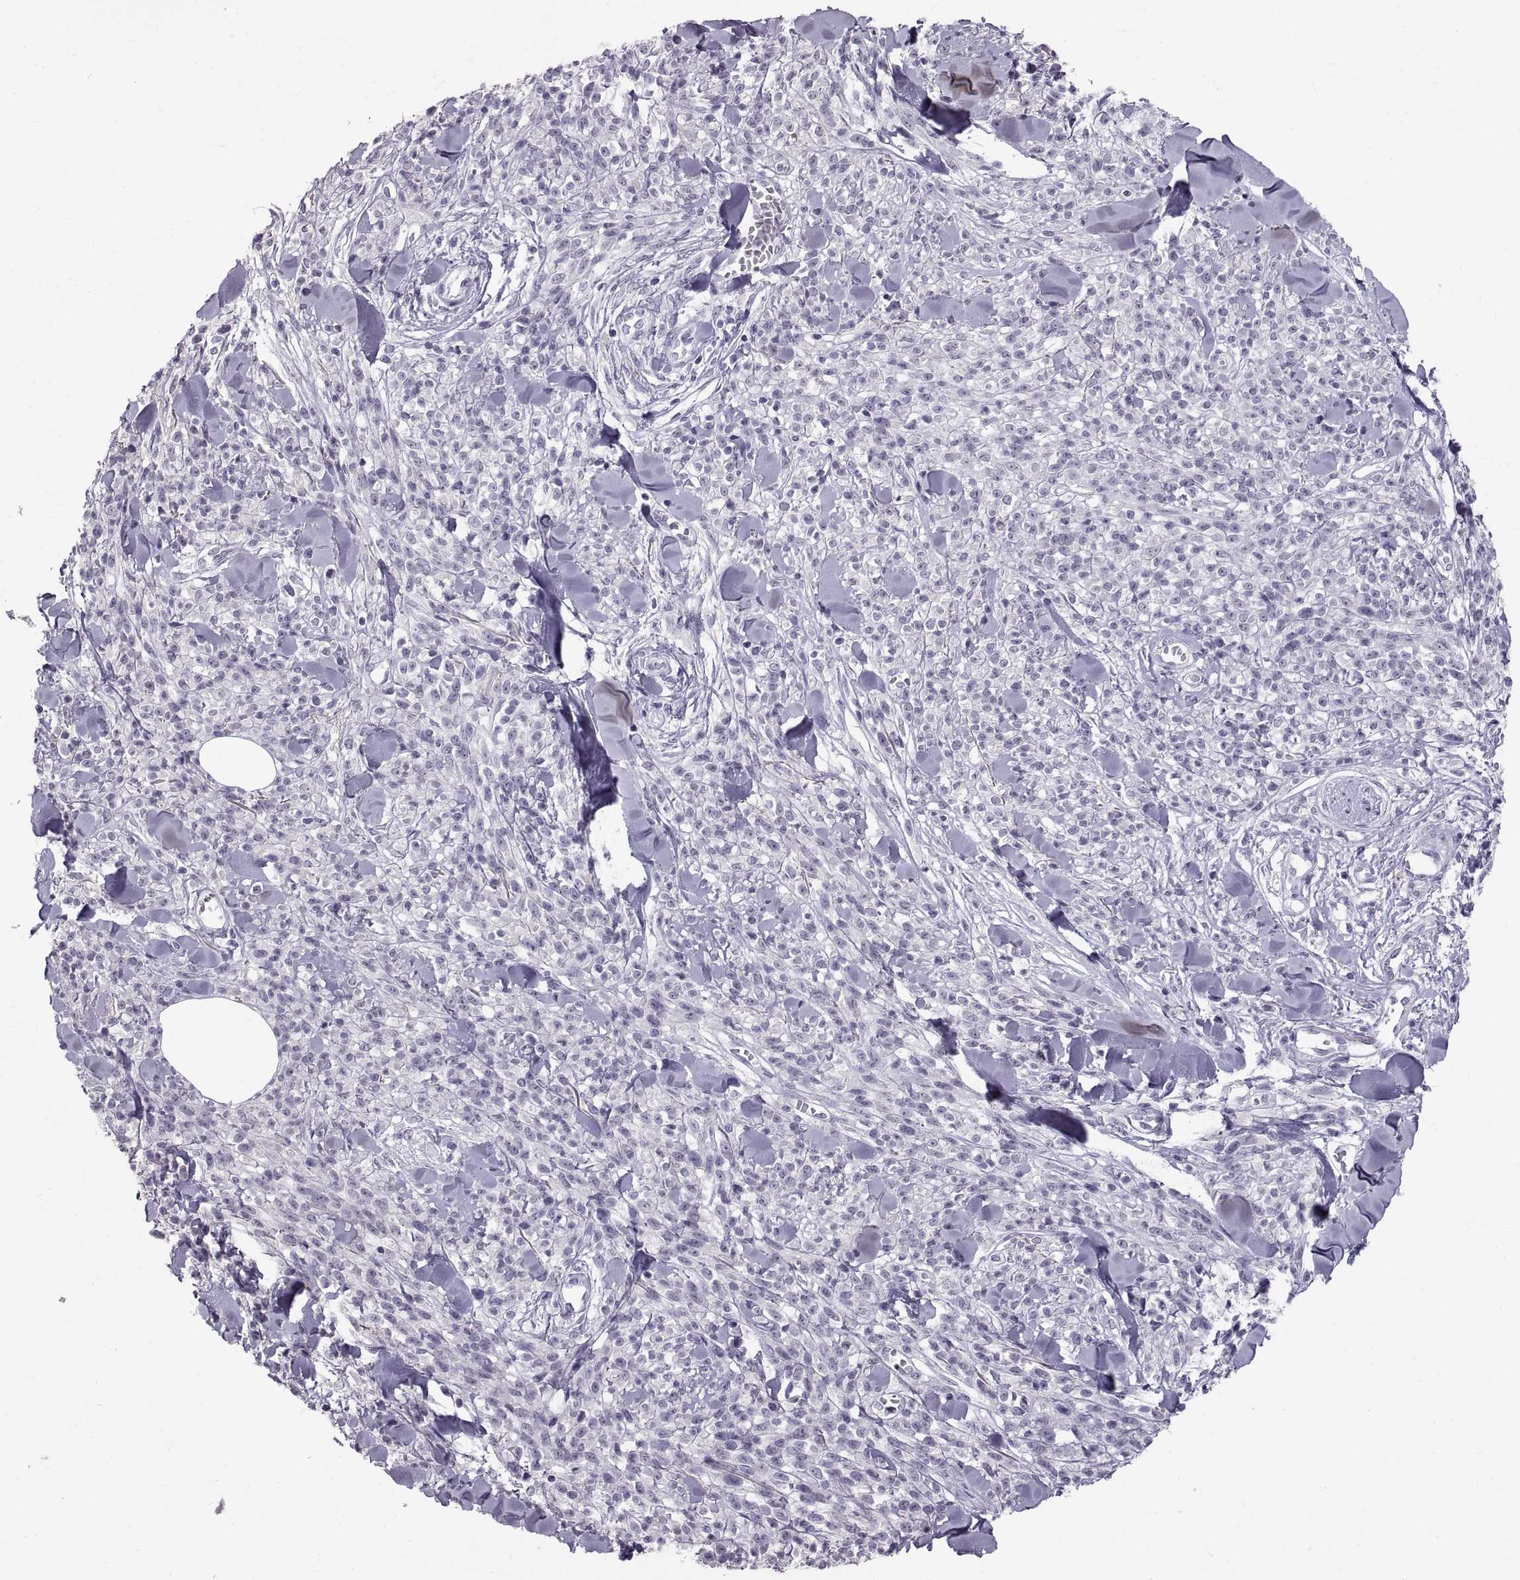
{"staining": {"intensity": "negative", "quantity": "none", "location": "none"}, "tissue": "melanoma", "cell_type": "Tumor cells", "image_type": "cancer", "snomed": [{"axis": "morphology", "description": "Malignant melanoma, NOS"}, {"axis": "topography", "description": "Skin"}, {"axis": "topography", "description": "Skin of trunk"}], "caption": "IHC photomicrograph of neoplastic tissue: human melanoma stained with DAB (3,3'-diaminobenzidine) reveals no significant protein expression in tumor cells. The staining was performed using DAB (3,3'-diaminobenzidine) to visualize the protein expression in brown, while the nuclei were stained in blue with hematoxylin (Magnification: 20x).", "gene": "SPACDR", "patient": {"sex": "male", "age": 74}}